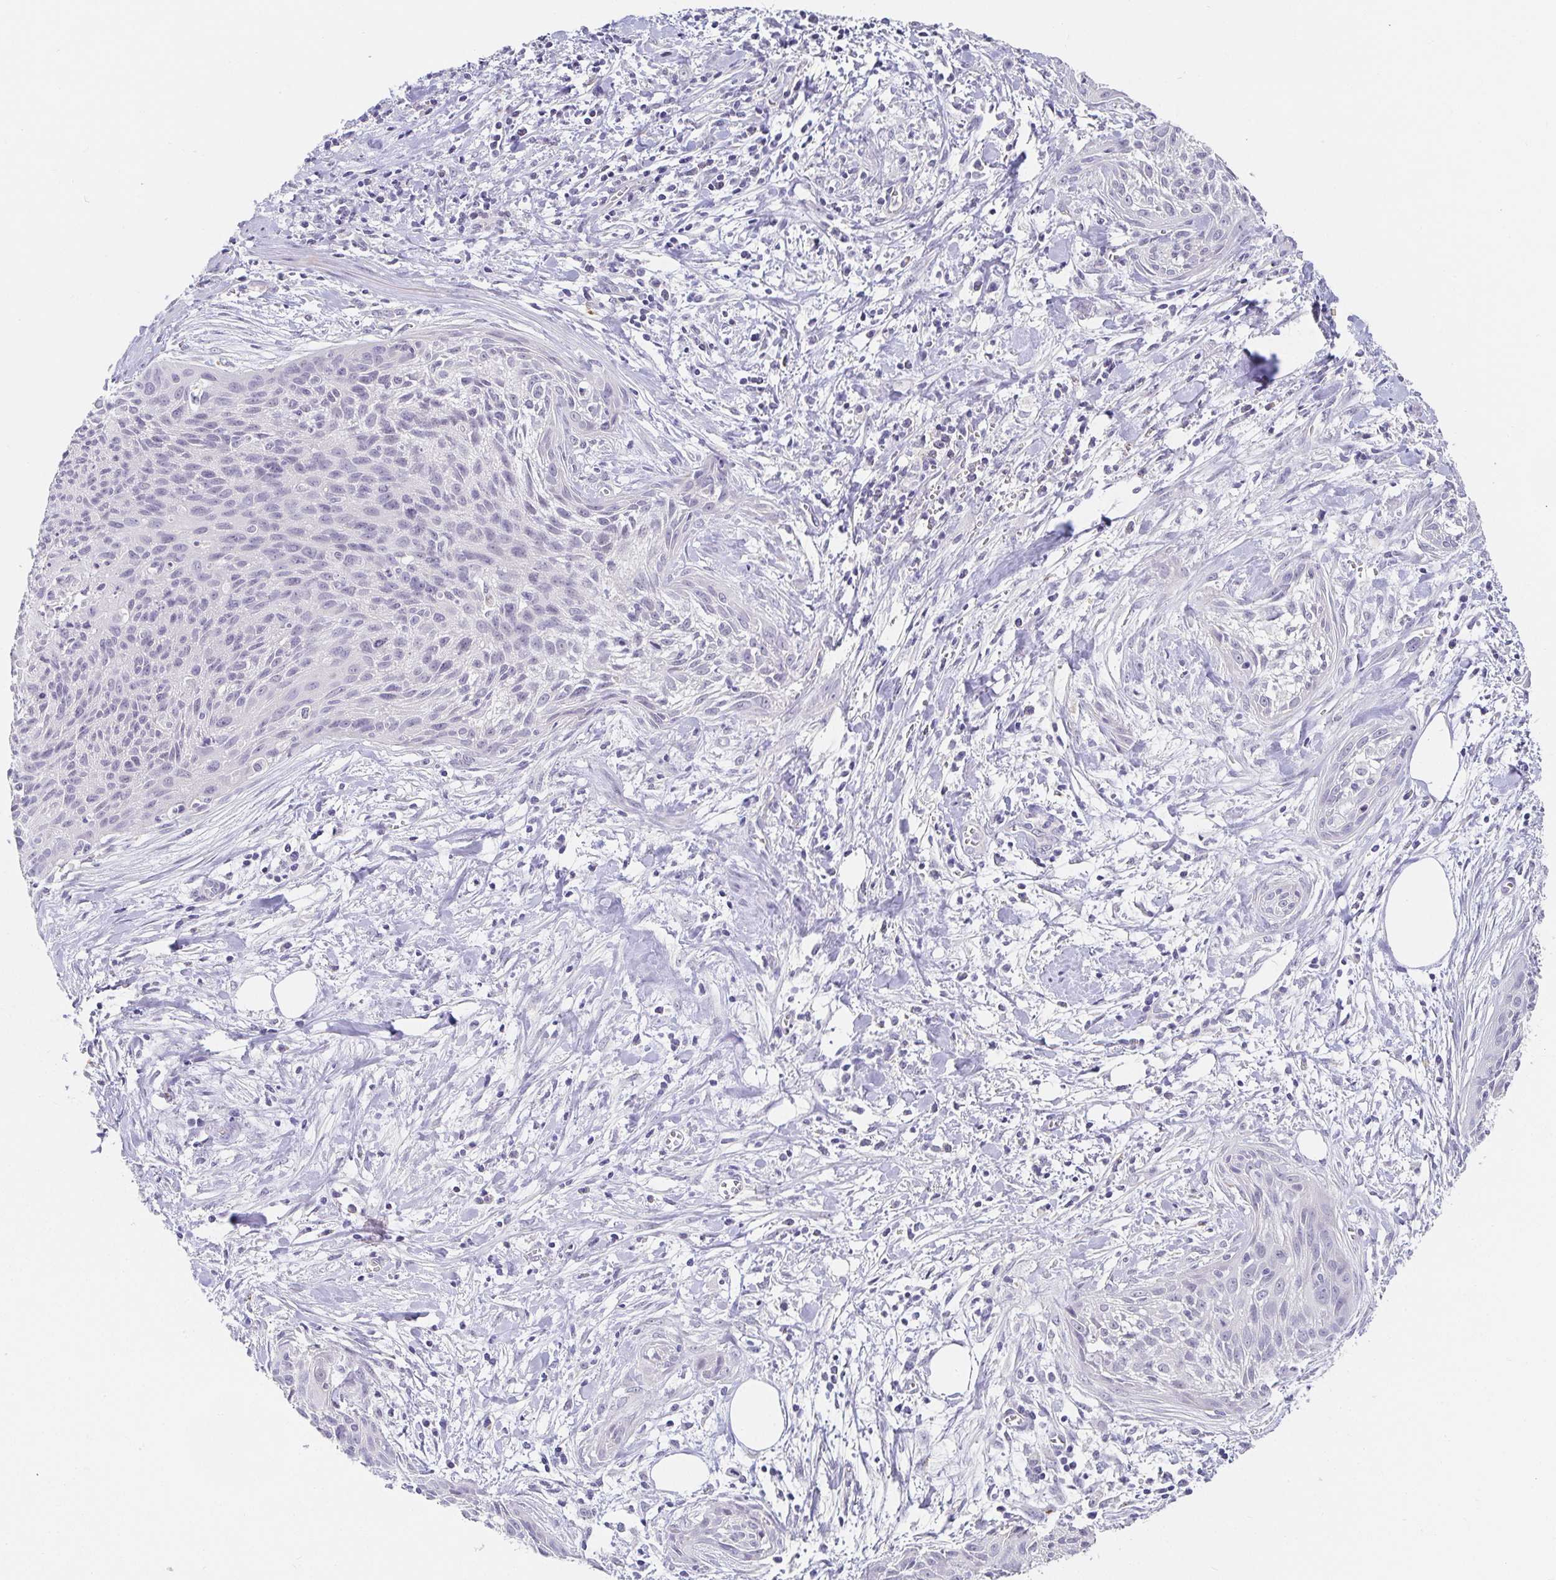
{"staining": {"intensity": "negative", "quantity": "none", "location": "none"}, "tissue": "cervical cancer", "cell_type": "Tumor cells", "image_type": "cancer", "snomed": [{"axis": "morphology", "description": "Squamous cell carcinoma, NOS"}, {"axis": "topography", "description": "Cervix"}], "caption": "The histopathology image reveals no staining of tumor cells in cervical squamous cell carcinoma. (IHC, brightfield microscopy, high magnification).", "gene": "PDX1", "patient": {"sex": "female", "age": 55}}